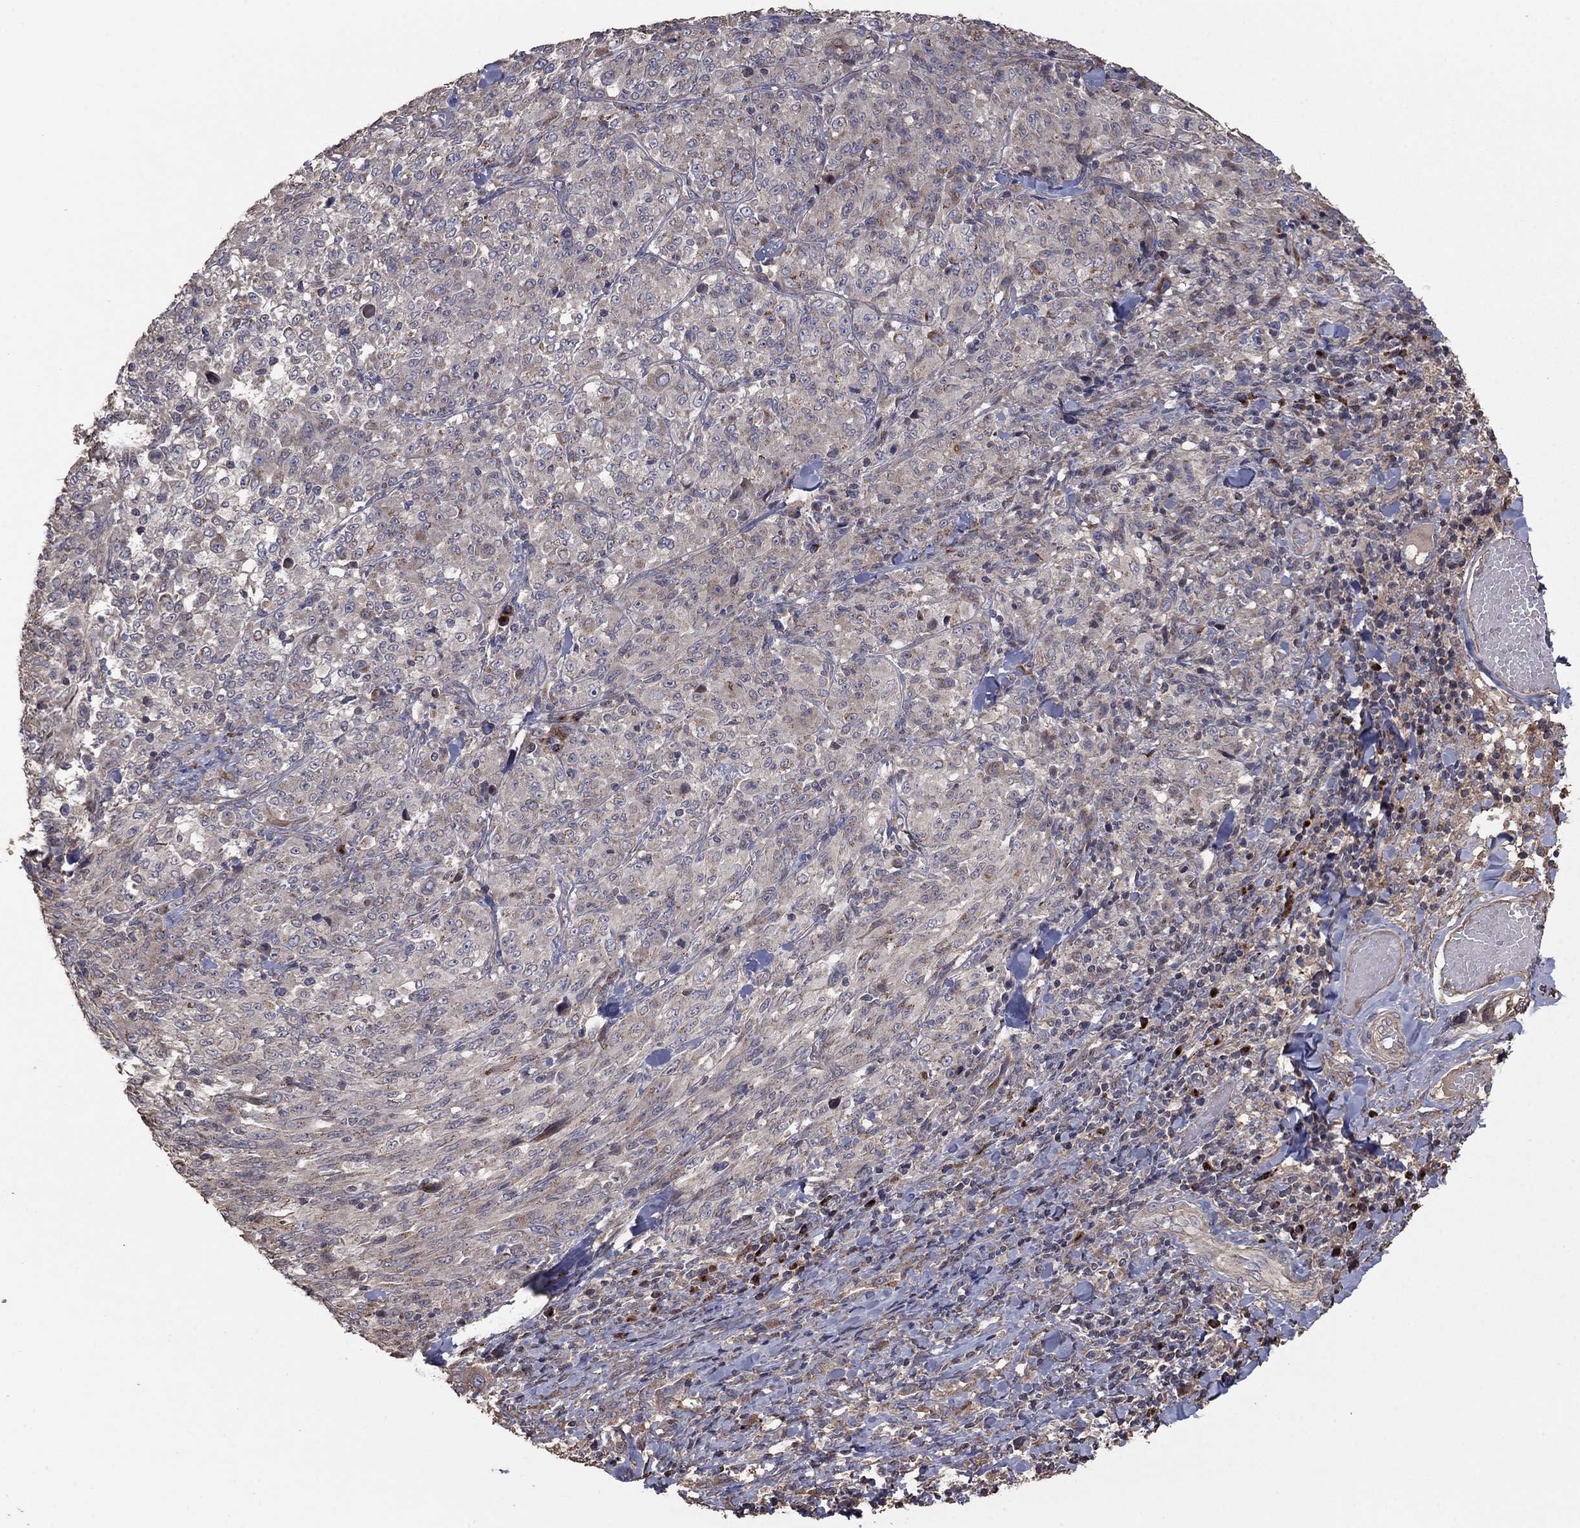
{"staining": {"intensity": "weak", "quantity": "25%-75%", "location": "cytoplasmic/membranous"}, "tissue": "melanoma", "cell_type": "Tumor cells", "image_type": "cancer", "snomed": [{"axis": "morphology", "description": "Malignant melanoma, NOS"}, {"axis": "topography", "description": "Skin"}], "caption": "A micrograph showing weak cytoplasmic/membranous expression in approximately 25%-75% of tumor cells in melanoma, as visualized by brown immunohistochemical staining.", "gene": "FLT4", "patient": {"sex": "female", "age": 91}}